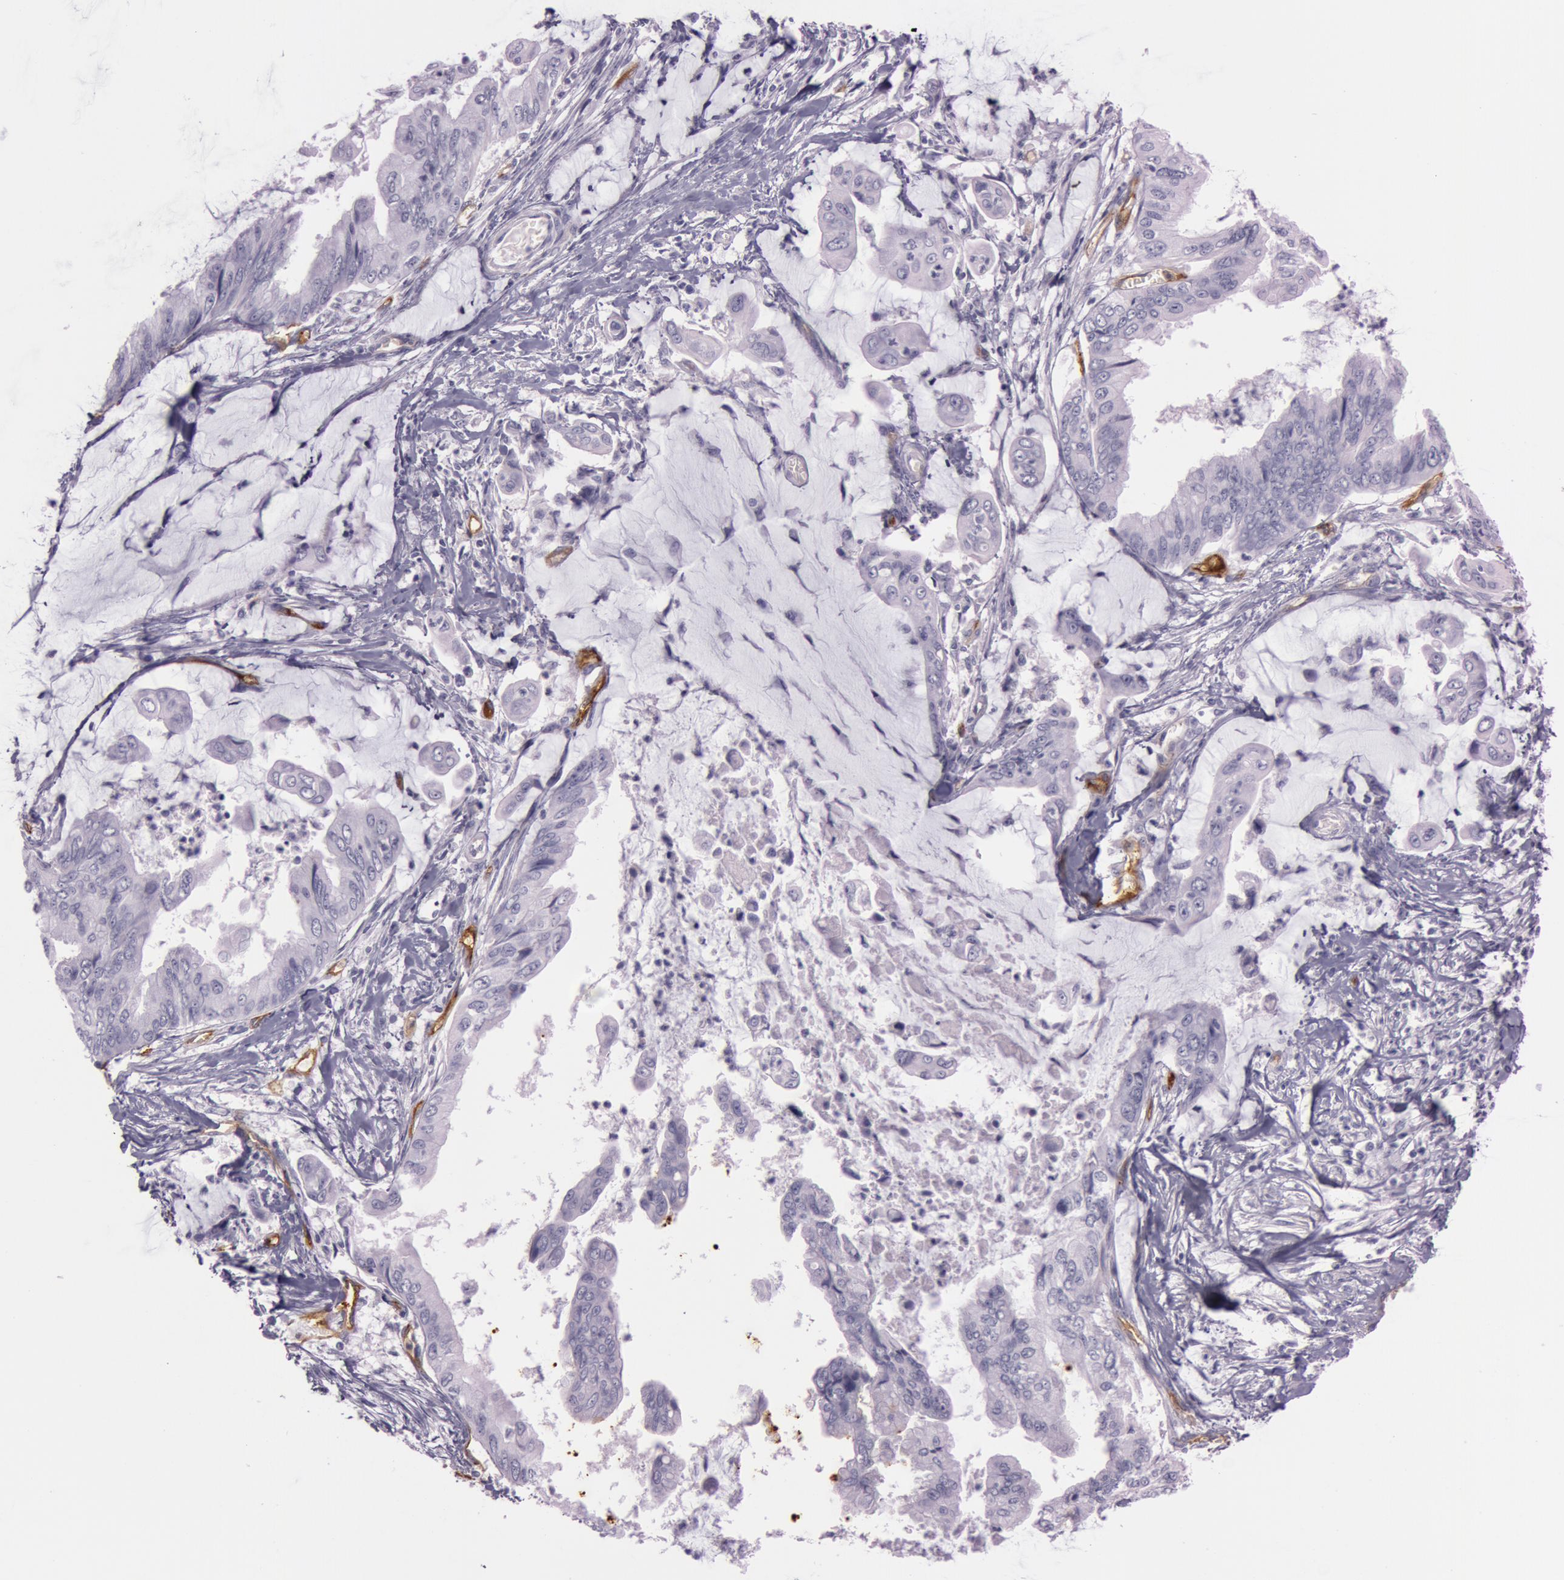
{"staining": {"intensity": "negative", "quantity": "none", "location": "none"}, "tissue": "stomach cancer", "cell_type": "Tumor cells", "image_type": "cancer", "snomed": [{"axis": "morphology", "description": "Adenocarcinoma, NOS"}, {"axis": "topography", "description": "Stomach, upper"}], "caption": "A high-resolution image shows immunohistochemistry (IHC) staining of adenocarcinoma (stomach), which reveals no significant staining in tumor cells.", "gene": "FOLH1", "patient": {"sex": "male", "age": 80}}